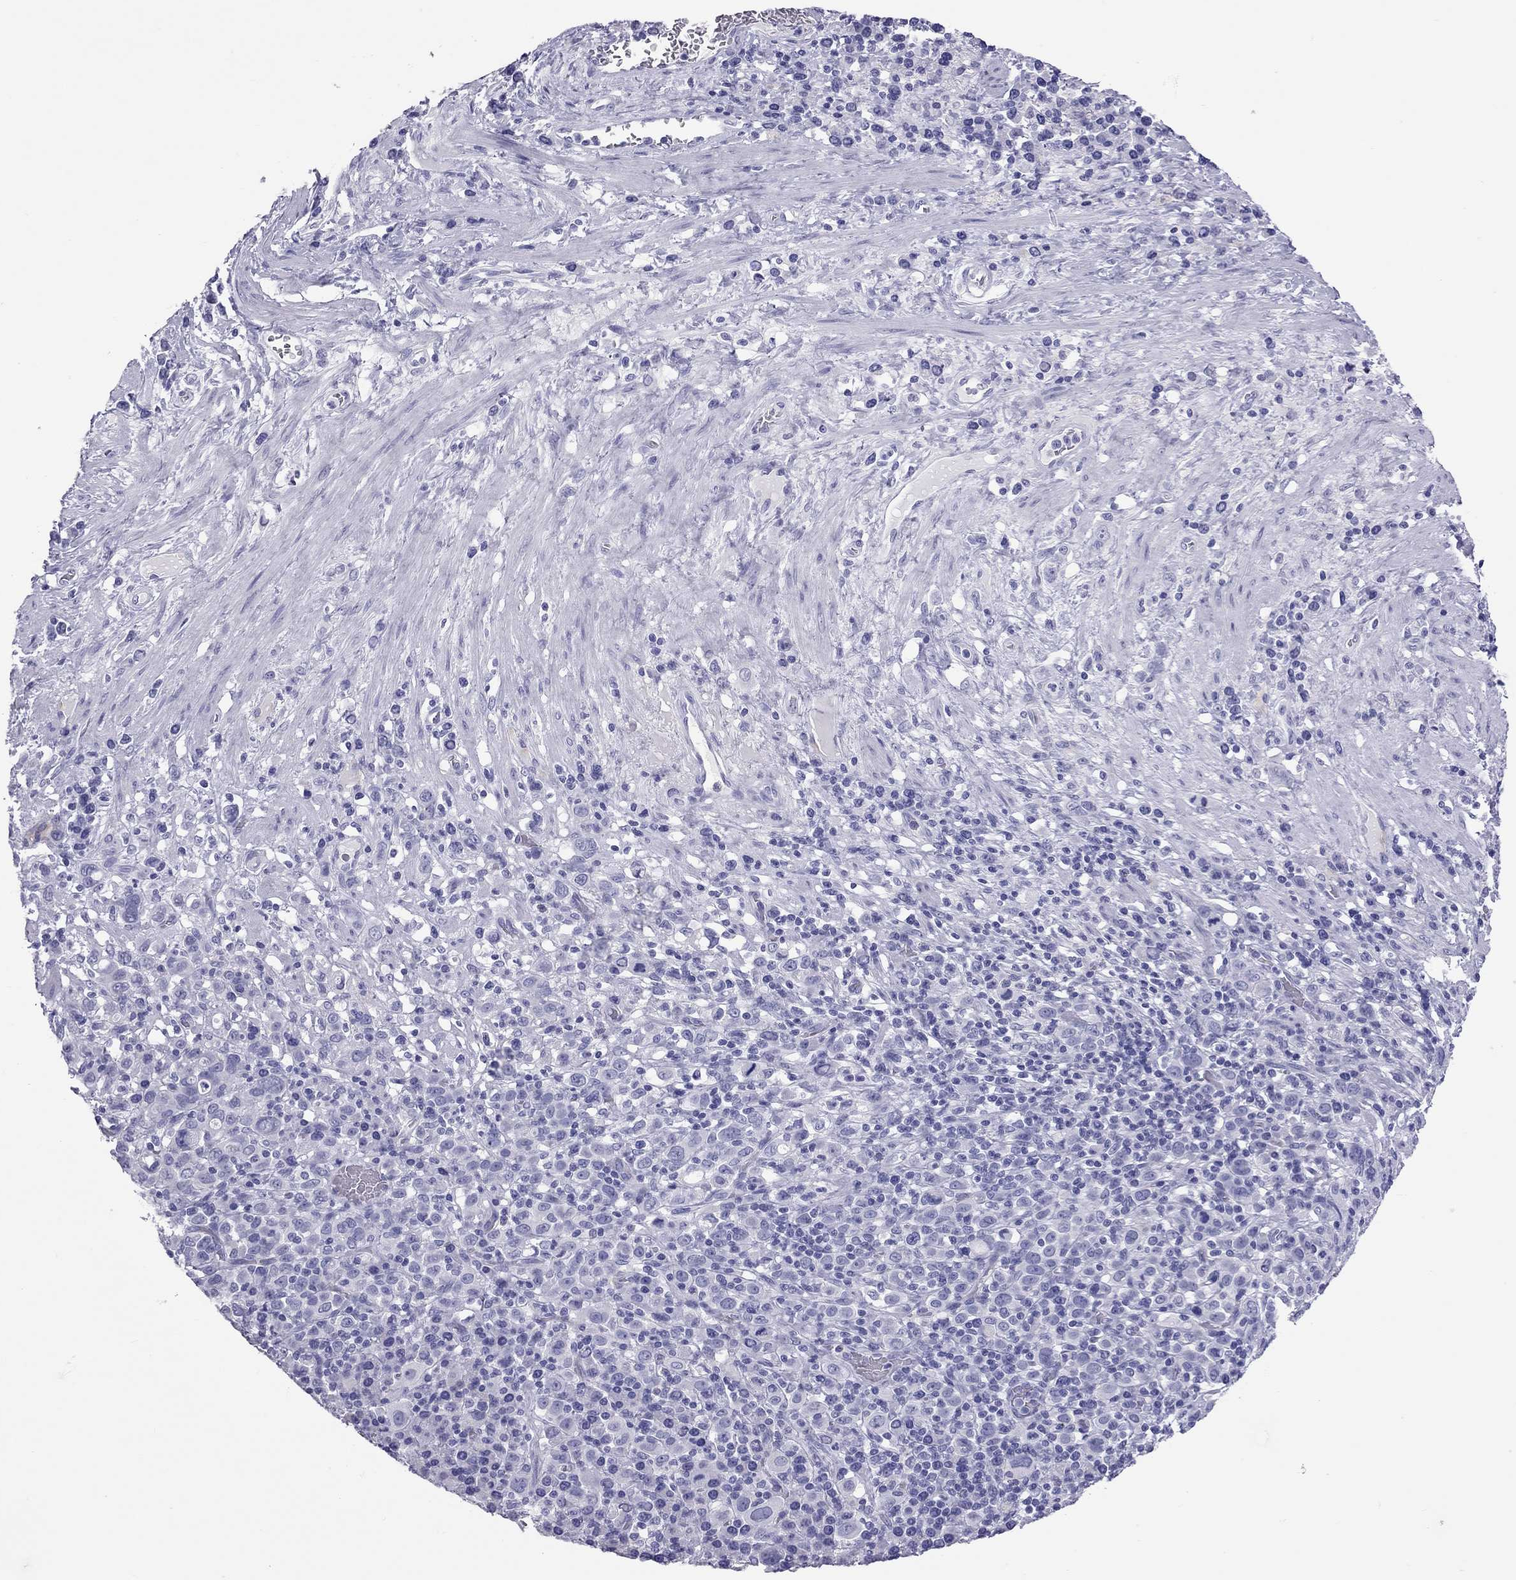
{"staining": {"intensity": "negative", "quantity": "none", "location": "none"}, "tissue": "stomach cancer", "cell_type": "Tumor cells", "image_type": "cancer", "snomed": [{"axis": "morphology", "description": "Adenocarcinoma, NOS"}, {"axis": "topography", "description": "Stomach, upper"}], "caption": "Photomicrograph shows no protein expression in tumor cells of stomach cancer tissue. The staining was performed using DAB (3,3'-diaminobenzidine) to visualize the protein expression in brown, while the nuclei were stained in blue with hematoxylin (Magnification: 20x).", "gene": "STAG3", "patient": {"sex": "male", "age": 75}}